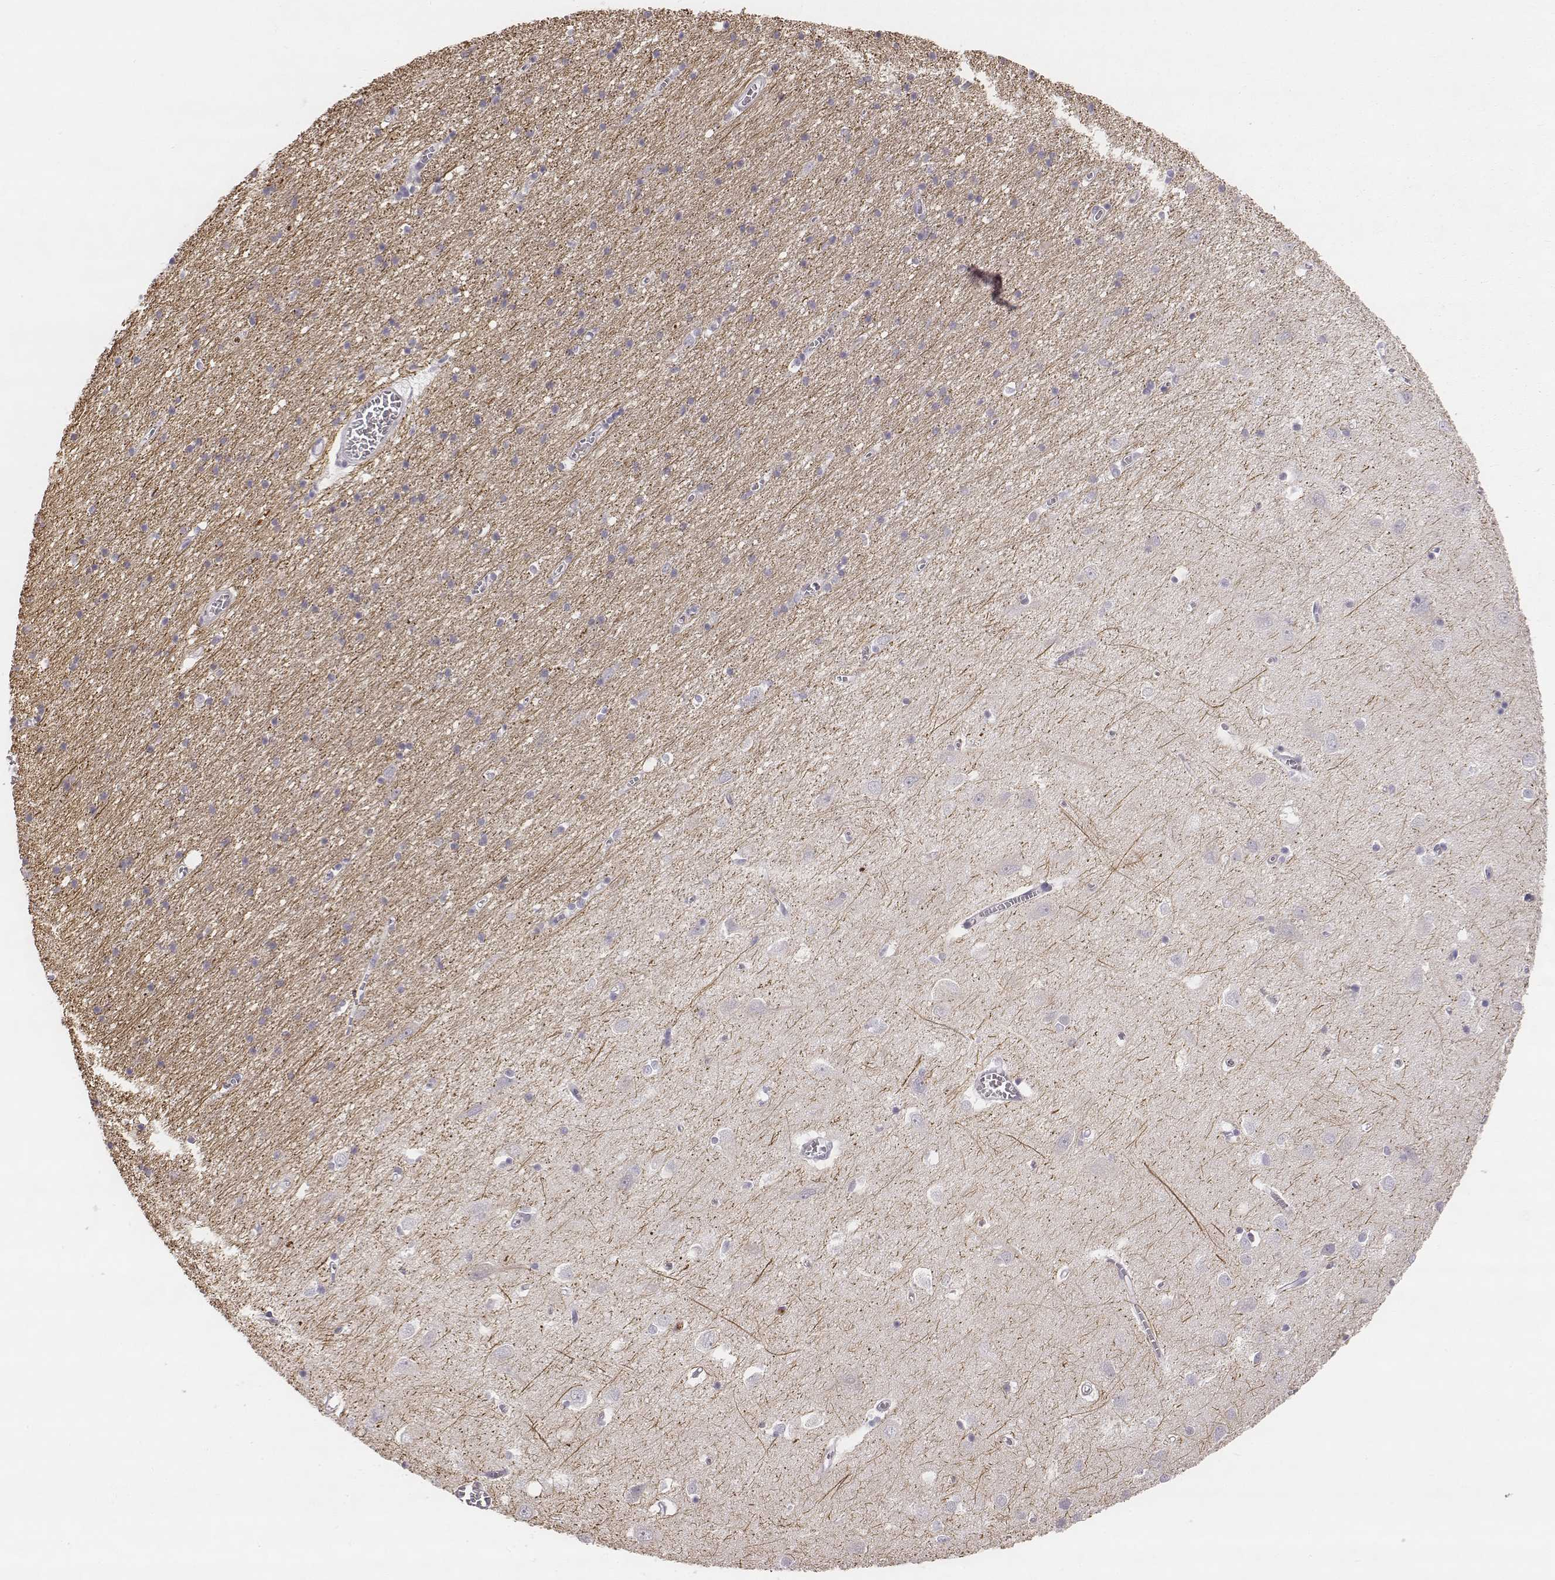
{"staining": {"intensity": "negative", "quantity": "none", "location": "none"}, "tissue": "cerebral cortex", "cell_type": "Endothelial cells", "image_type": "normal", "snomed": [{"axis": "morphology", "description": "Normal tissue, NOS"}, {"axis": "topography", "description": "Cerebral cortex"}], "caption": "Immunohistochemical staining of normal human cerebral cortex displays no significant positivity in endothelial cells.", "gene": "KCNJ12", "patient": {"sex": "male", "age": 70}}